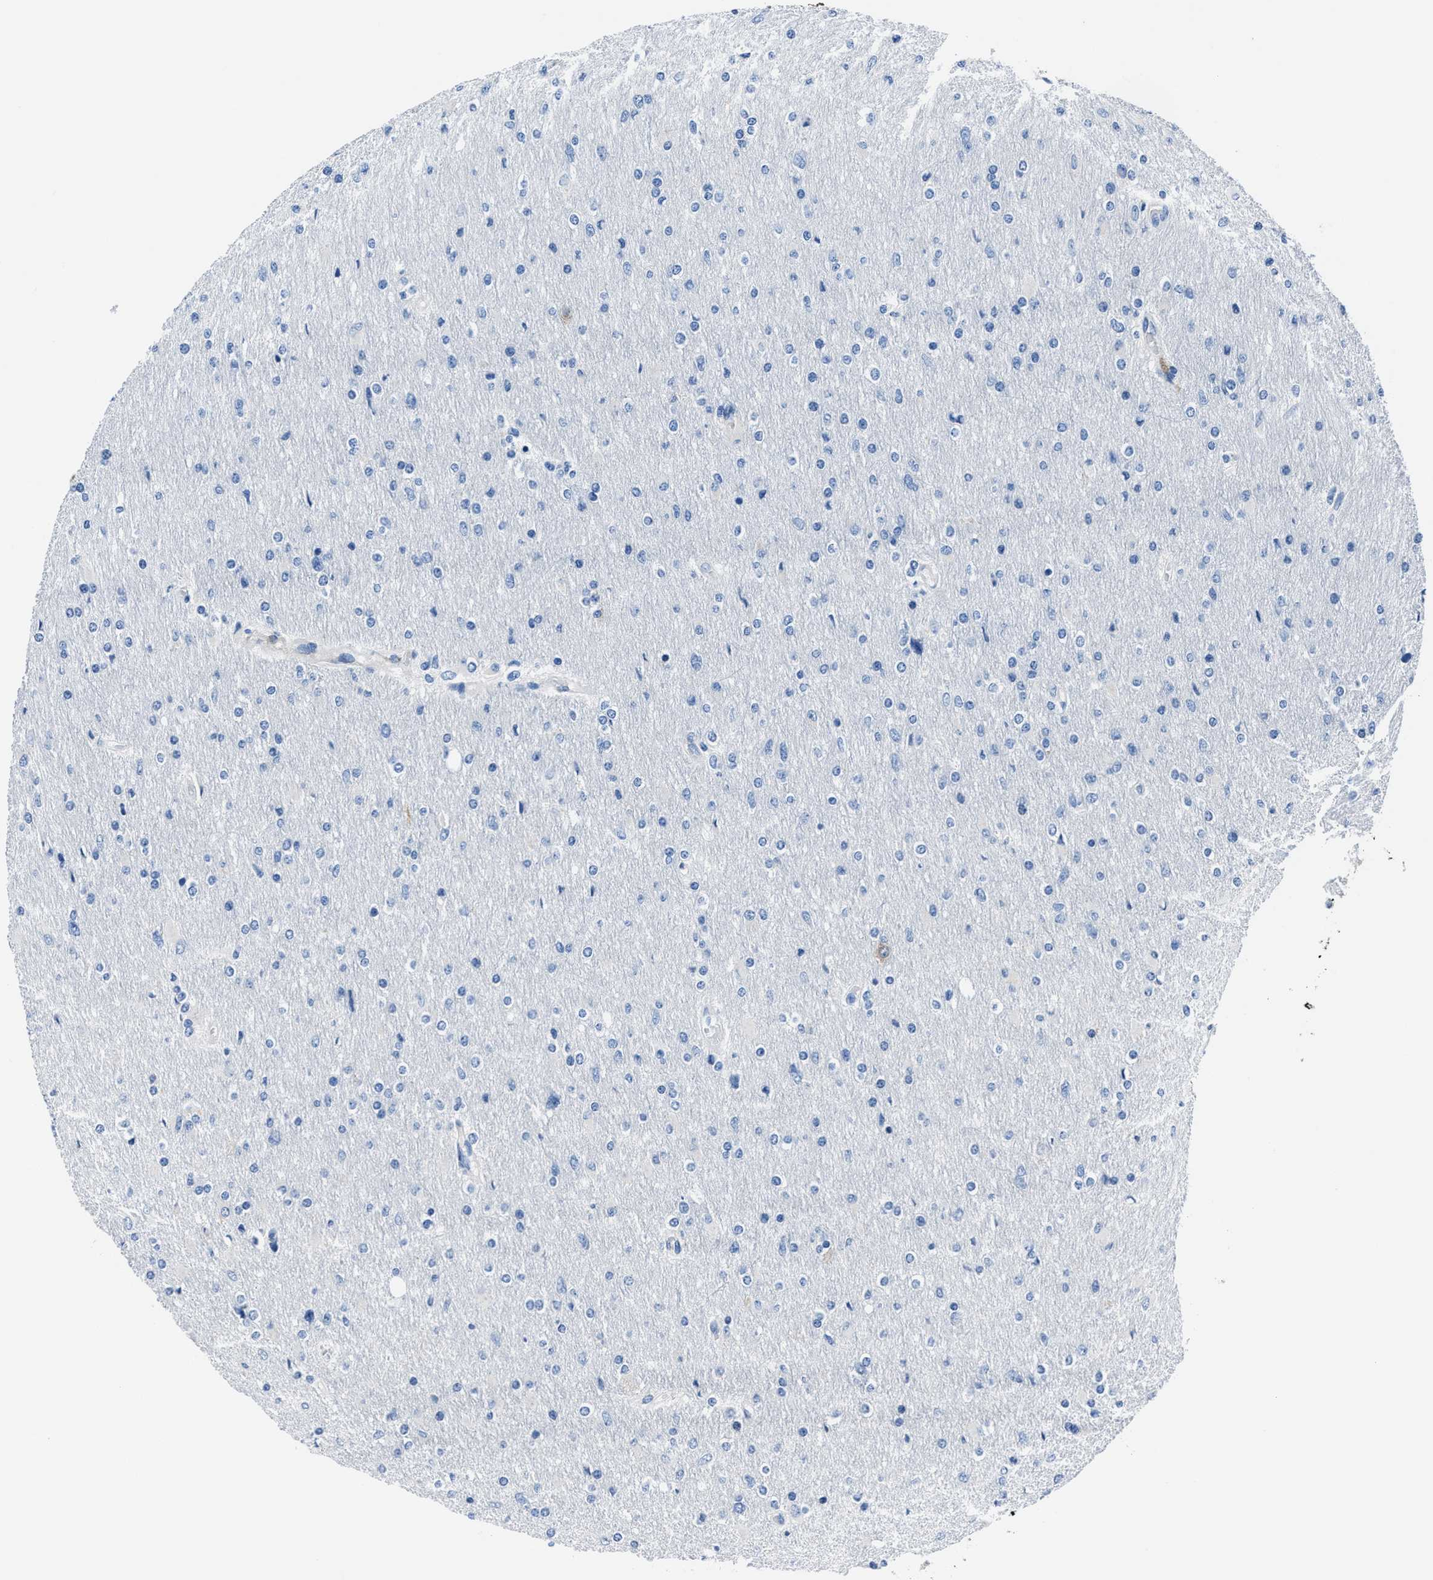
{"staining": {"intensity": "negative", "quantity": "none", "location": "none"}, "tissue": "glioma", "cell_type": "Tumor cells", "image_type": "cancer", "snomed": [{"axis": "morphology", "description": "Glioma, malignant, High grade"}, {"axis": "topography", "description": "Cerebral cortex"}], "caption": "This is a image of immunohistochemistry staining of high-grade glioma (malignant), which shows no positivity in tumor cells.", "gene": "LMO7", "patient": {"sex": "female", "age": 36}}